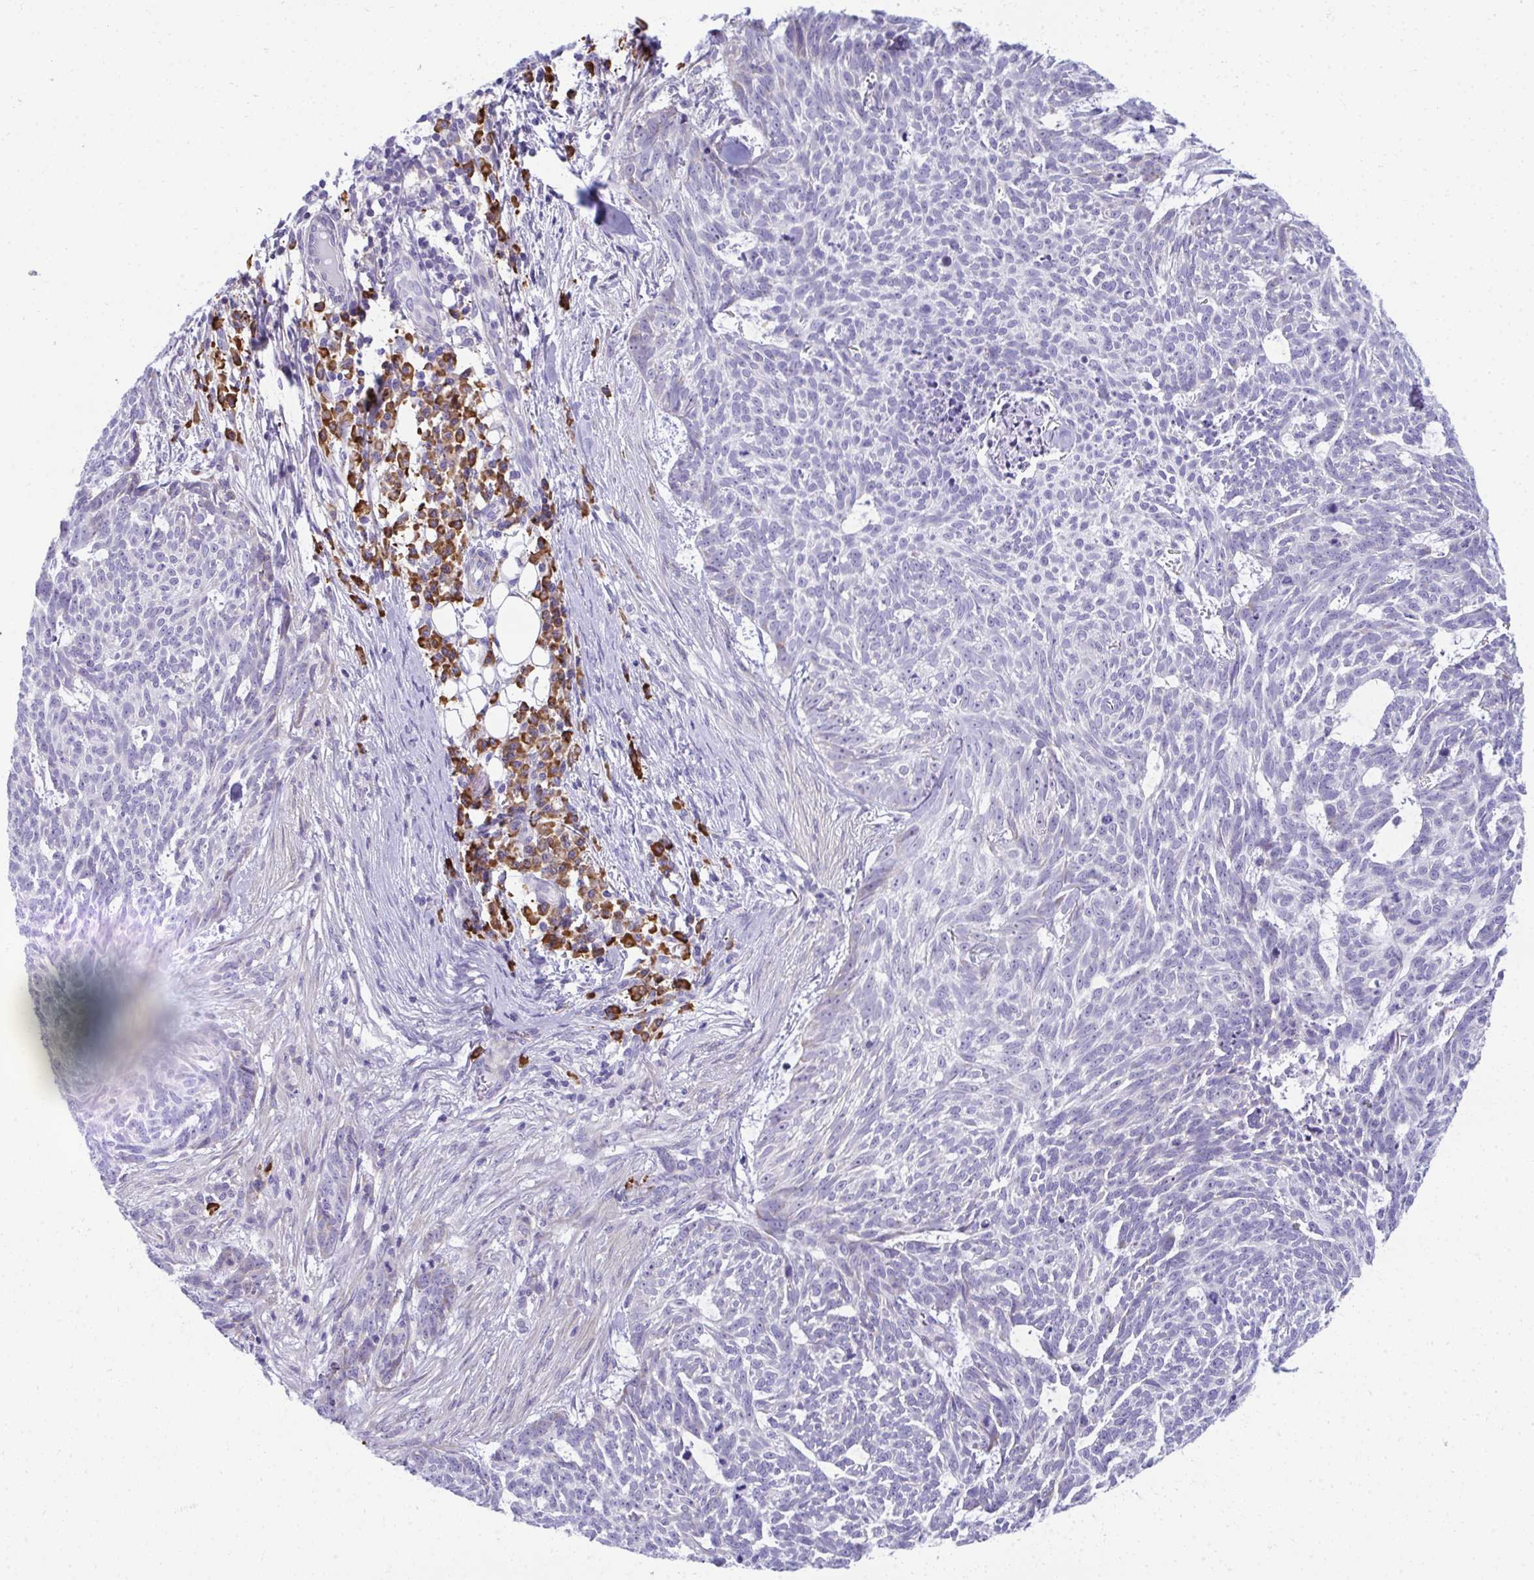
{"staining": {"intensity": "negative", "quantity": "none", "location": "none"}, "tissue": "skin cancer", "cell_type": "Tumor cells", "image_type": "cancer", "snomed": [{"axis": "morphology", "description": "Basal cell carcinoma"}, {"axis": "topography", "description": "Skin"}], "caption": "High magnification brightfield microscopy of skin cancer (basal cell carcinoma) stained with DAB (brown) and counterstained with hematoxylin (blue): tumor cells show no significant expression.", "gene": "PUS7L", "patient": {"sex": "female", "age": 93}}